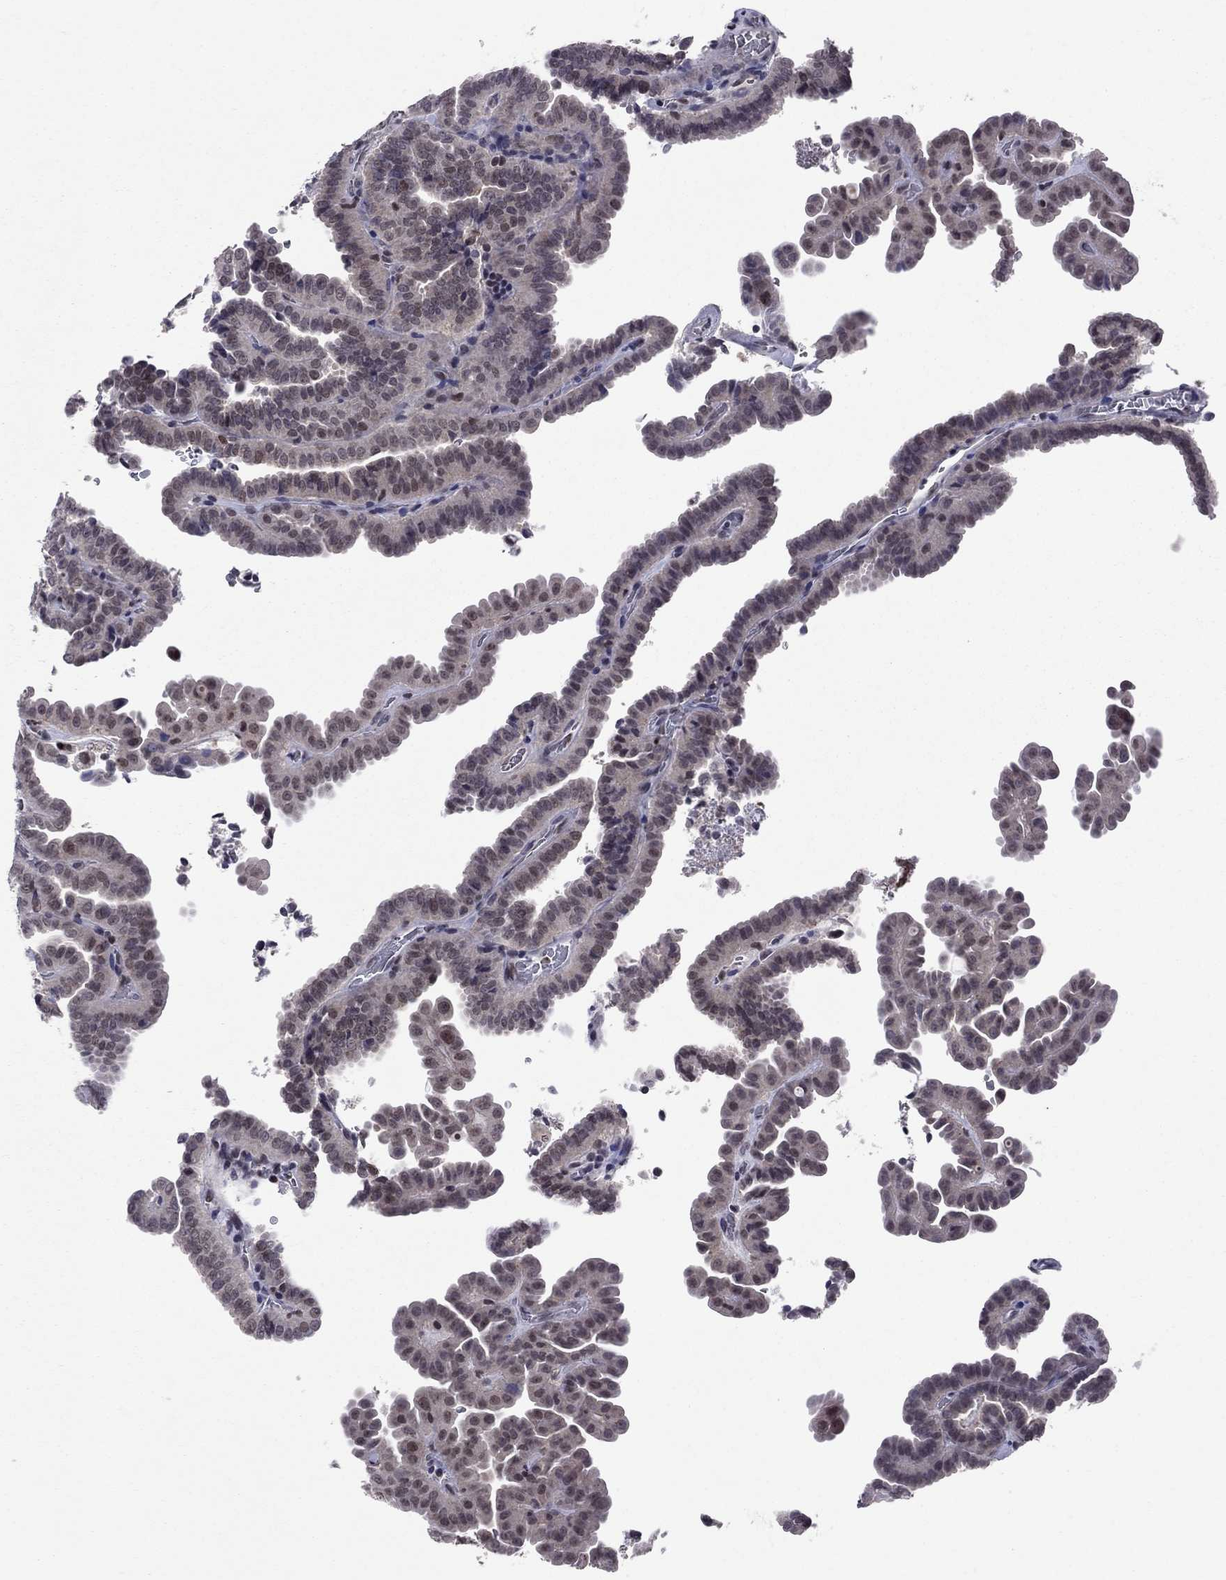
{"staining": {"intensity": "negative", "quantity": "none", "location": "none"}, "tissue": "thyroid cancer", "cell_type": "Tumor cells", "image_type": "cancer", "snomed": [{"axis": "morphology", "description": "Papillary adenocarcinoma, NOS"}, {"axis": "topography", "description": "Thyroid gland"}], "caption": "An image of human papillary adenocarcinoma (thyroid) is negative for staining in tumor cells.", "gene": "TAF9", "patient": {"sex": "female", "age": 39}}